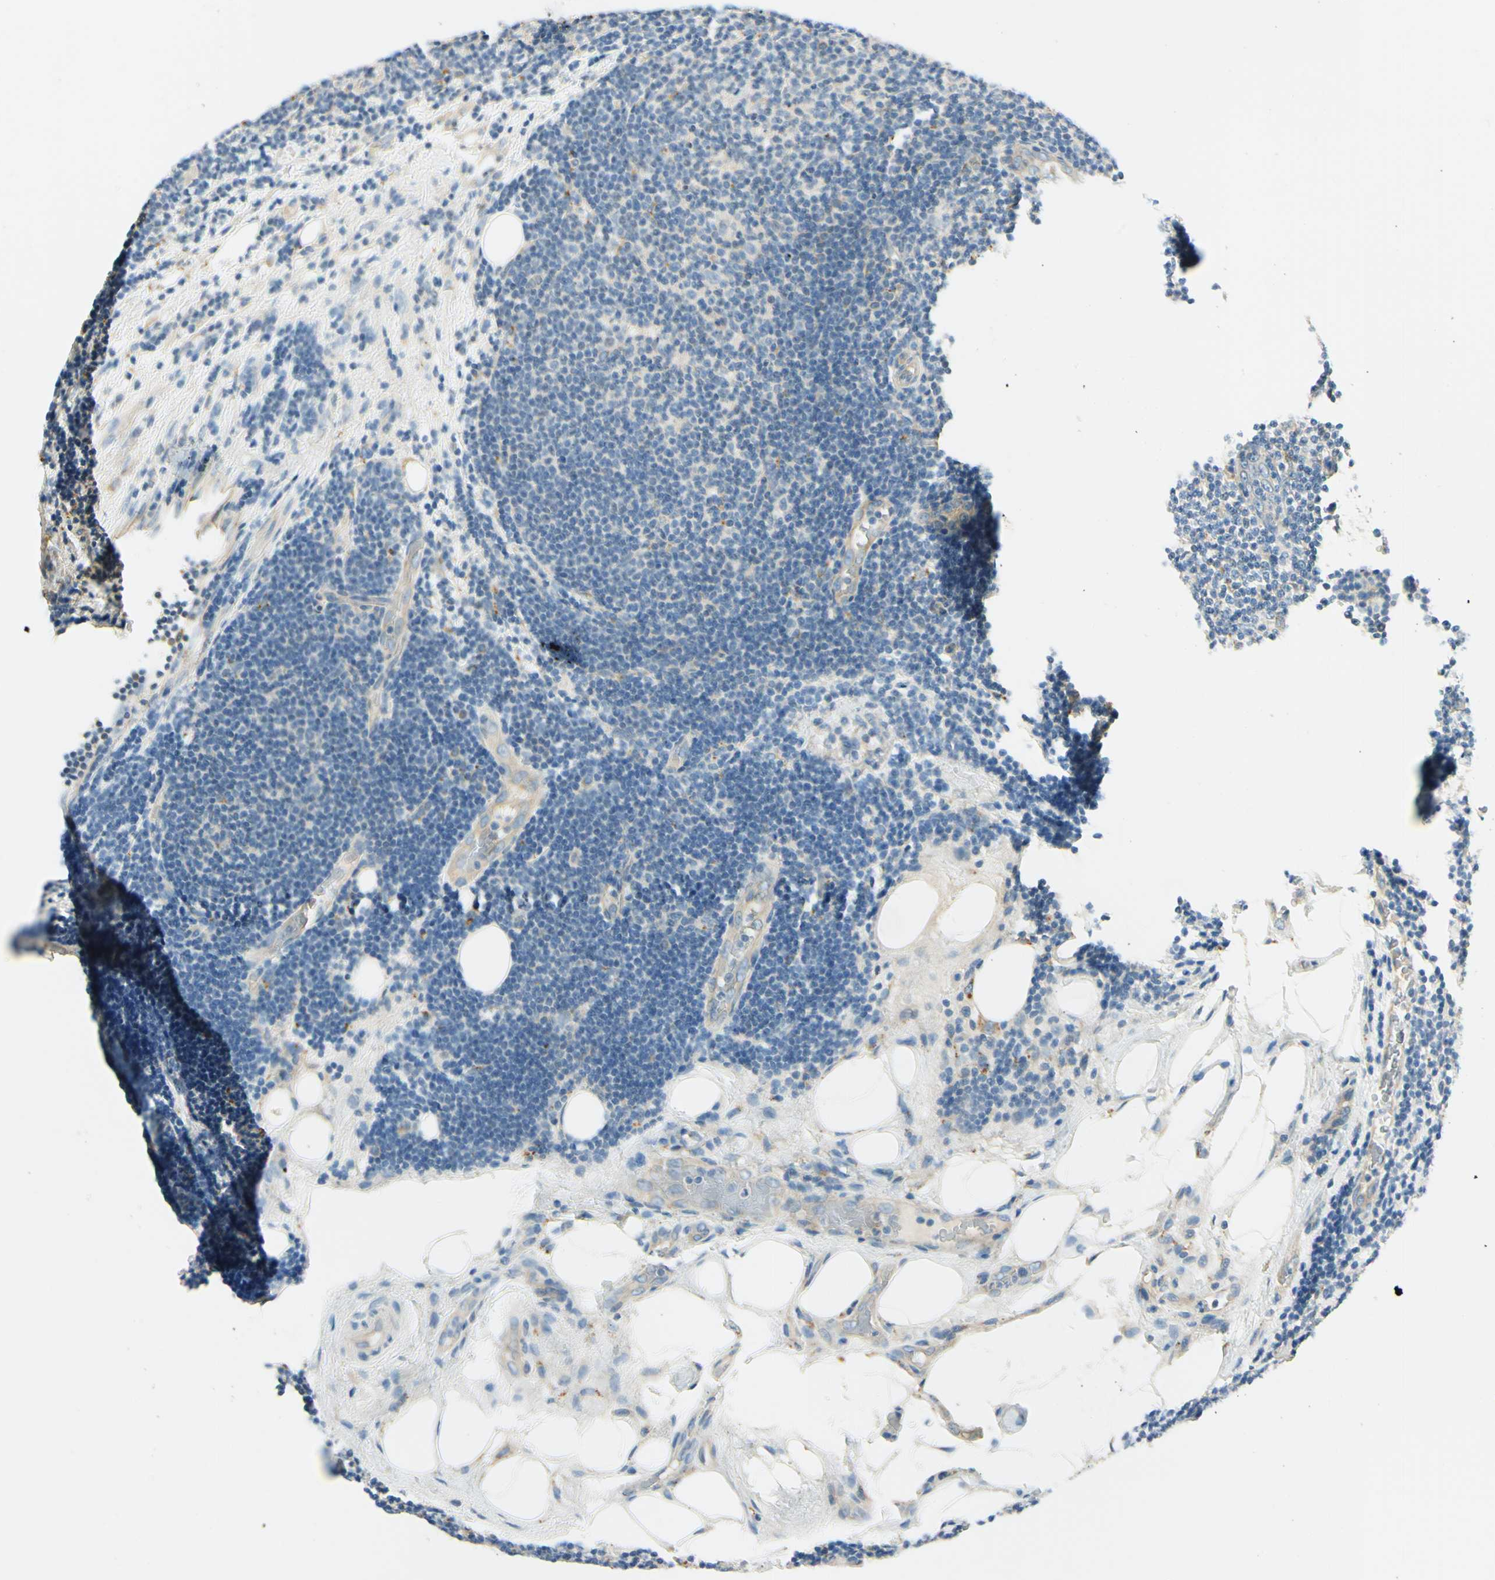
{"staining": {"intensity": "negative", "quantity": "none", "location": "none"}, "tissue": "lymphoma", "cell_type": "Tumor cells", "image_type": "cancer", "snomed": [{"axis": "morphology", "description": "Malignant lymphoma, non-Hodgkin's type, Low grade"}, {"axis": "topography", "description": "Lymph node"}], "caption": "The immunohistochemistry (IHC) histopathology image has no significant positivity in tumor cells of lymphoma tissue.", "gene": "LAMA3", "patient": {"sex": "male", "age": 83}}